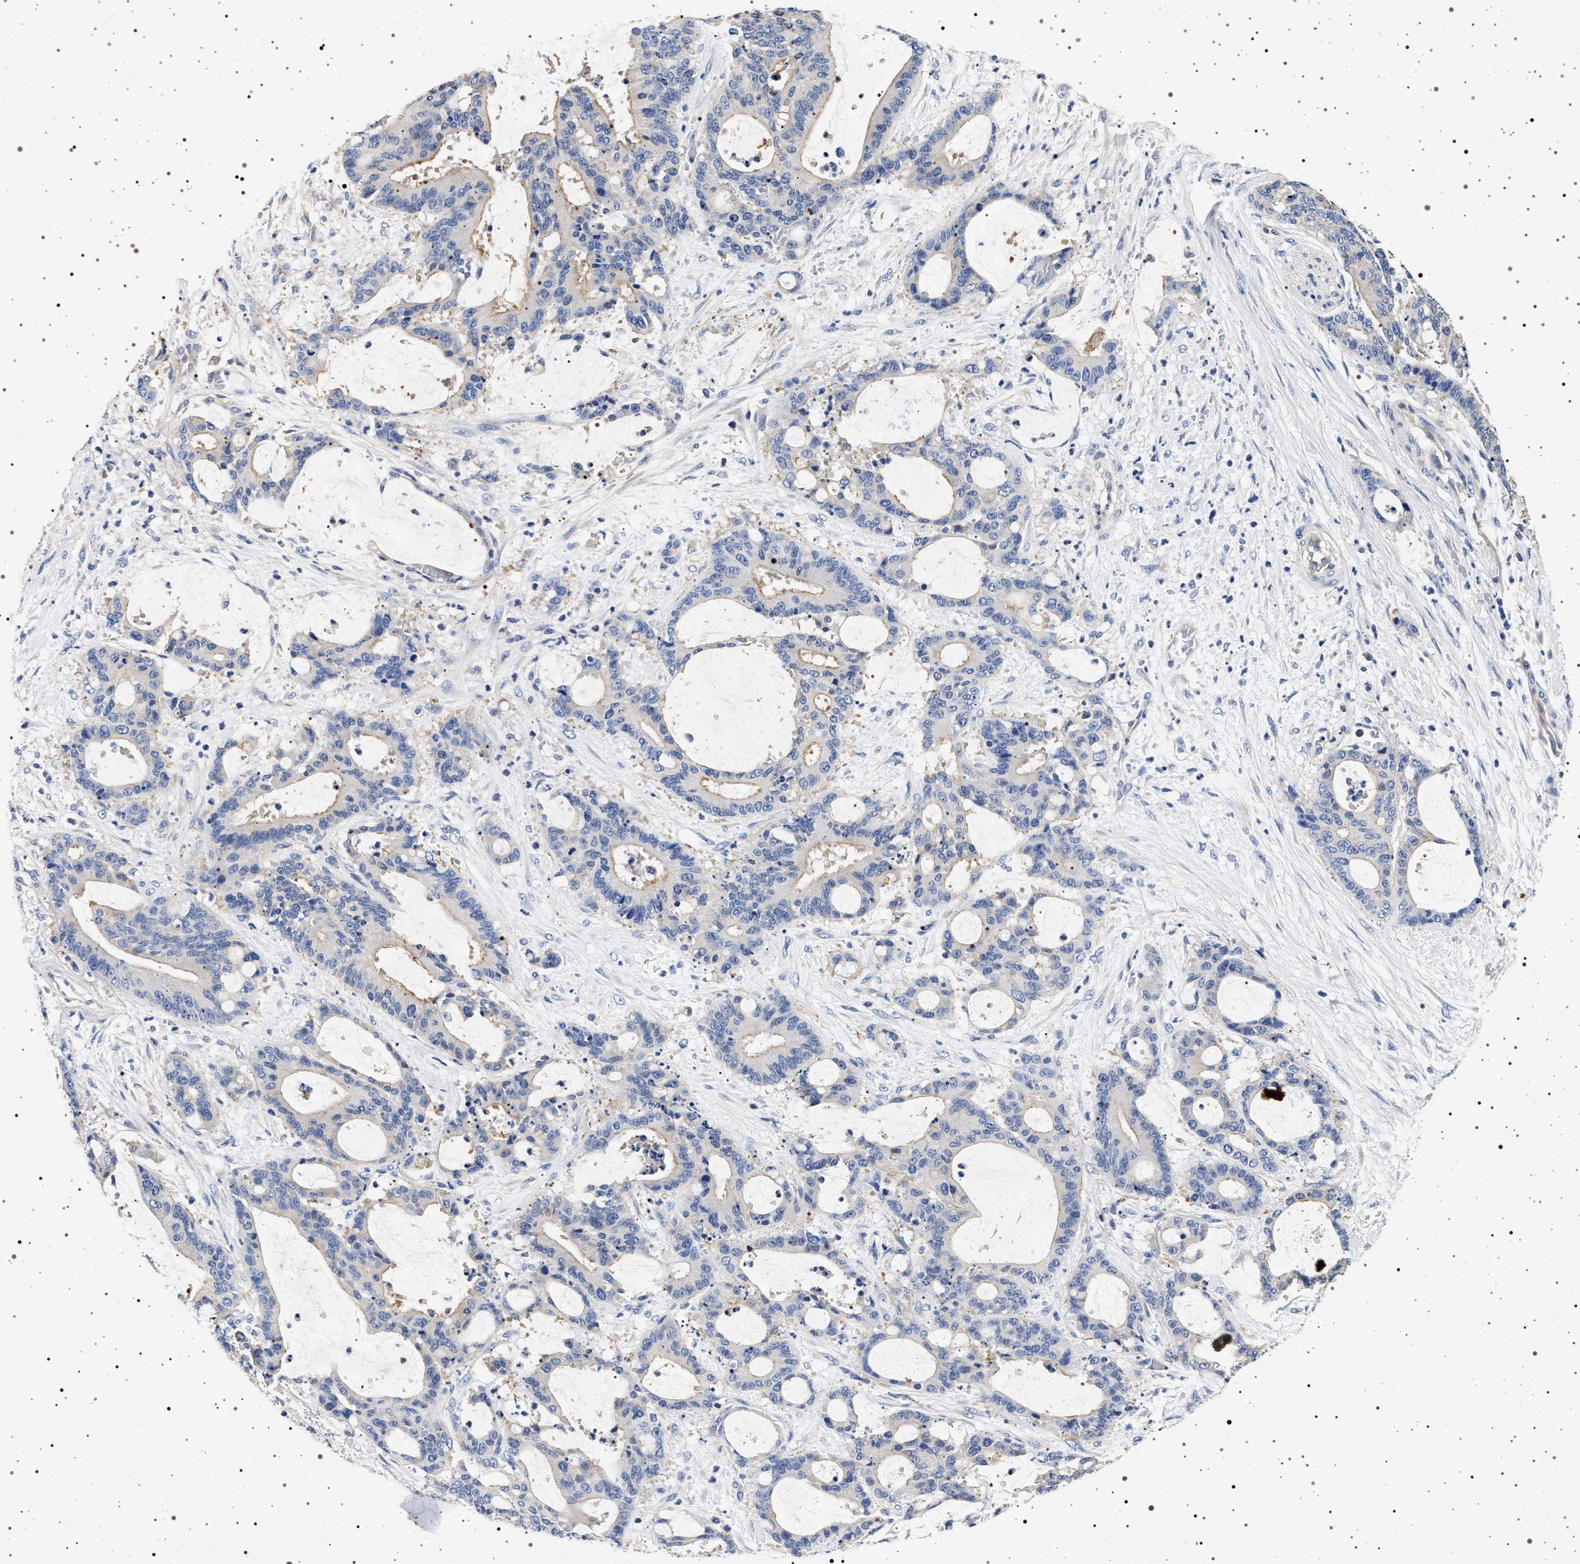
{"staining": {"intensity": "weak", "quantity": "25%-75%", "location": "cytoplasmic/membranous"}, "tissue": "liver cancer", "cell_type": "Tumor cells", "image_type": "cancer", "snomed": [{"axis": "morphology", "description": "Normal tissue, NOS"}, {"axis": "morphology", "description": "Cholangiocarcinoma"}, {"axis": "topography", "description": "Liver"}, {"axis": "topography", "description": "Peripheral nerve tissue"}], "caption": "A micrograph showing weak cytoplasmic/membranous staining in about 25%-75% of tumor cells in liver cancer (cholangiocarcinoma), as visualized by brown immunohistochemical staining.", "gene": "HSD17B1", "patient": {"sex": "female", "age": 73}}